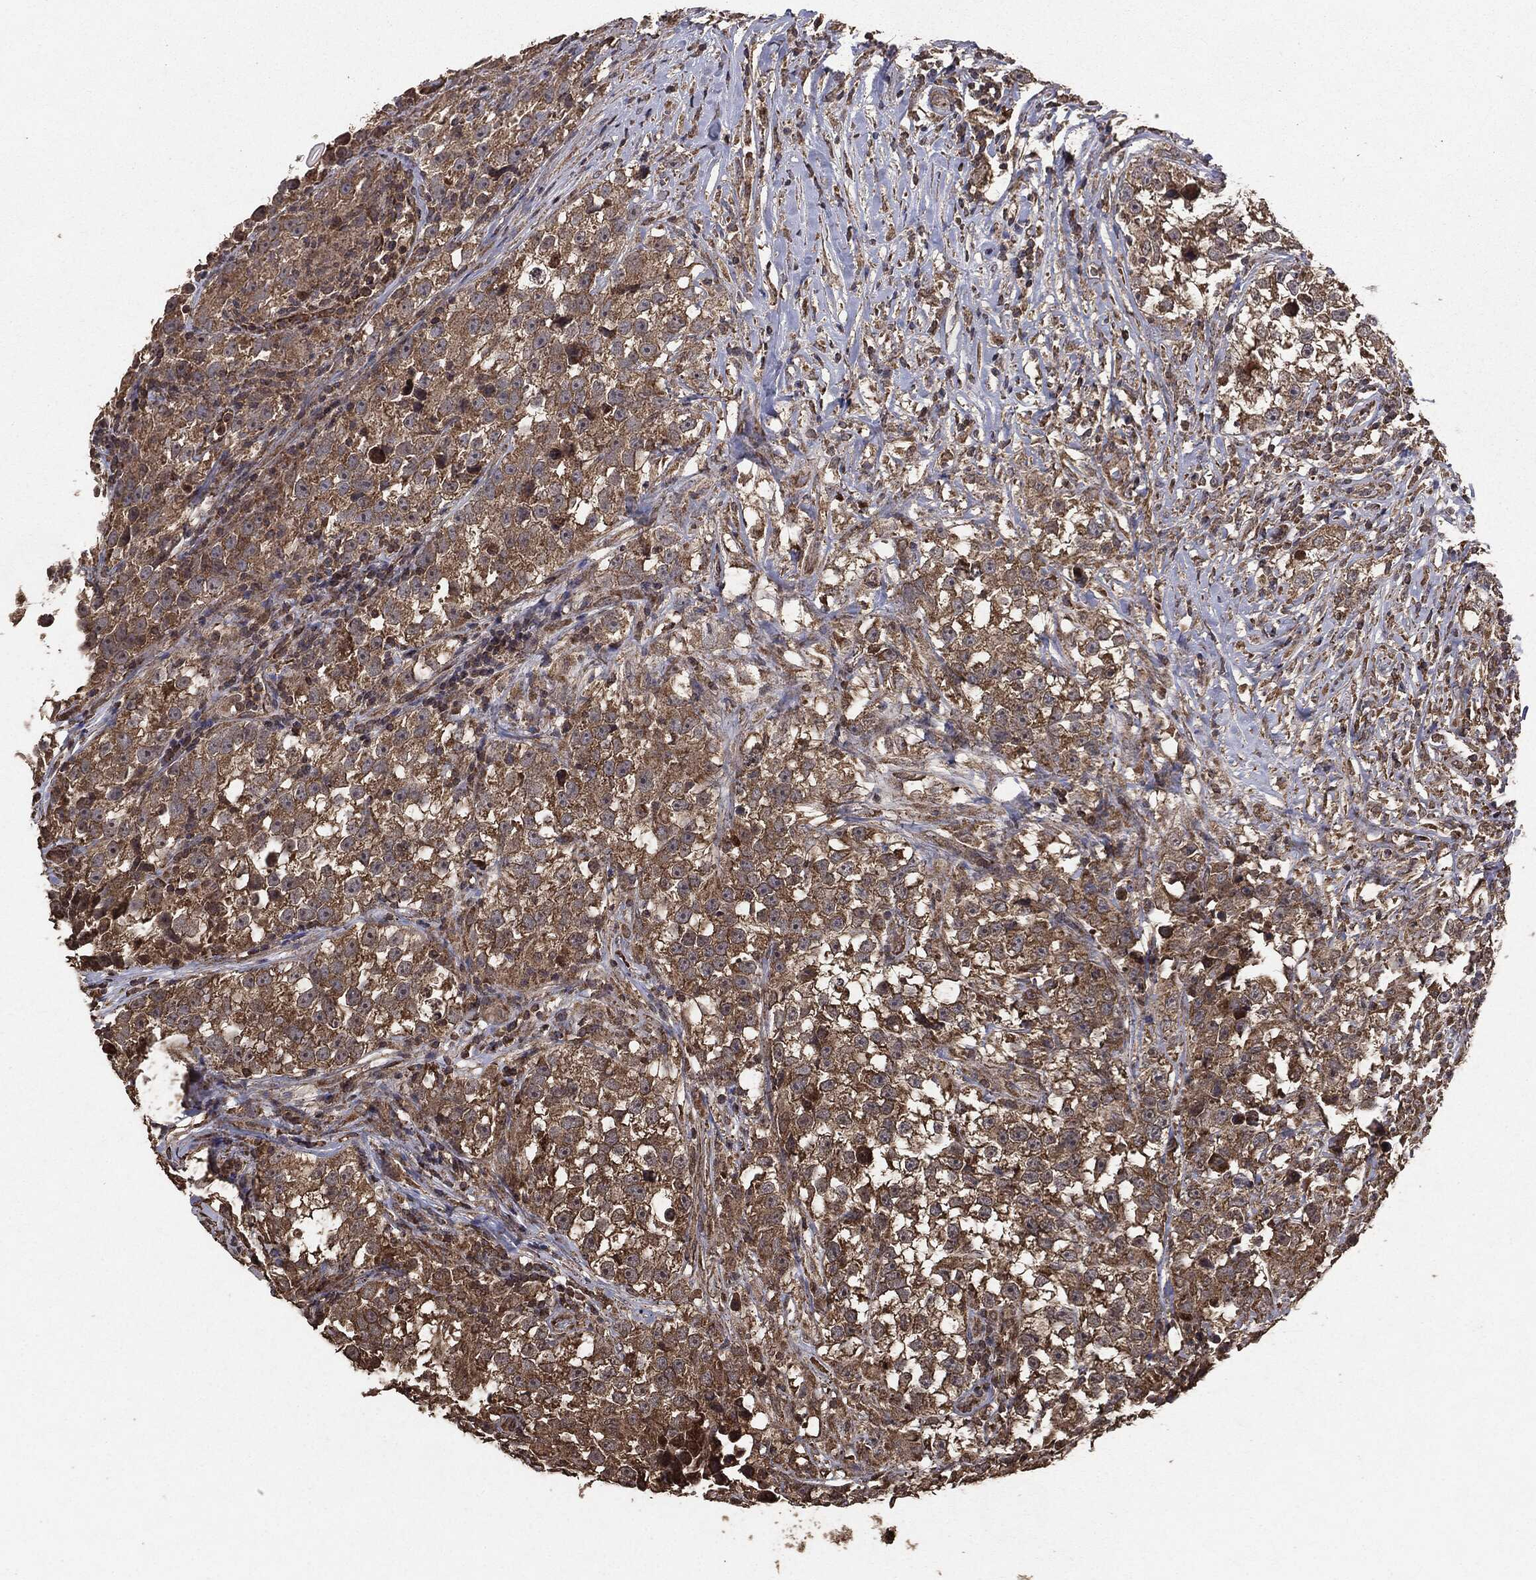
{"staining": {"intensity": "moderate", "quantity": ">75%", "location": "cytoplasmic/membranous"}, "tissue": "testis cancer", "cell_type": "Tumor cells", "image_type": "cancer", "snomed": [{"axis": "morphology", "description": "Seminoma, NOS"}, {"axis": "topography", "description": "Testis"}], "caption": "An image of testis cancer (seminoma) stained for a protein shows moderate cytoplasmic/membranous brown staining in tumor cells. (brown staining indicates protein expression, while blue staining denotes nuclei).", "gene": "MTOR", "patient": {"sex": "male", "age": 46}}